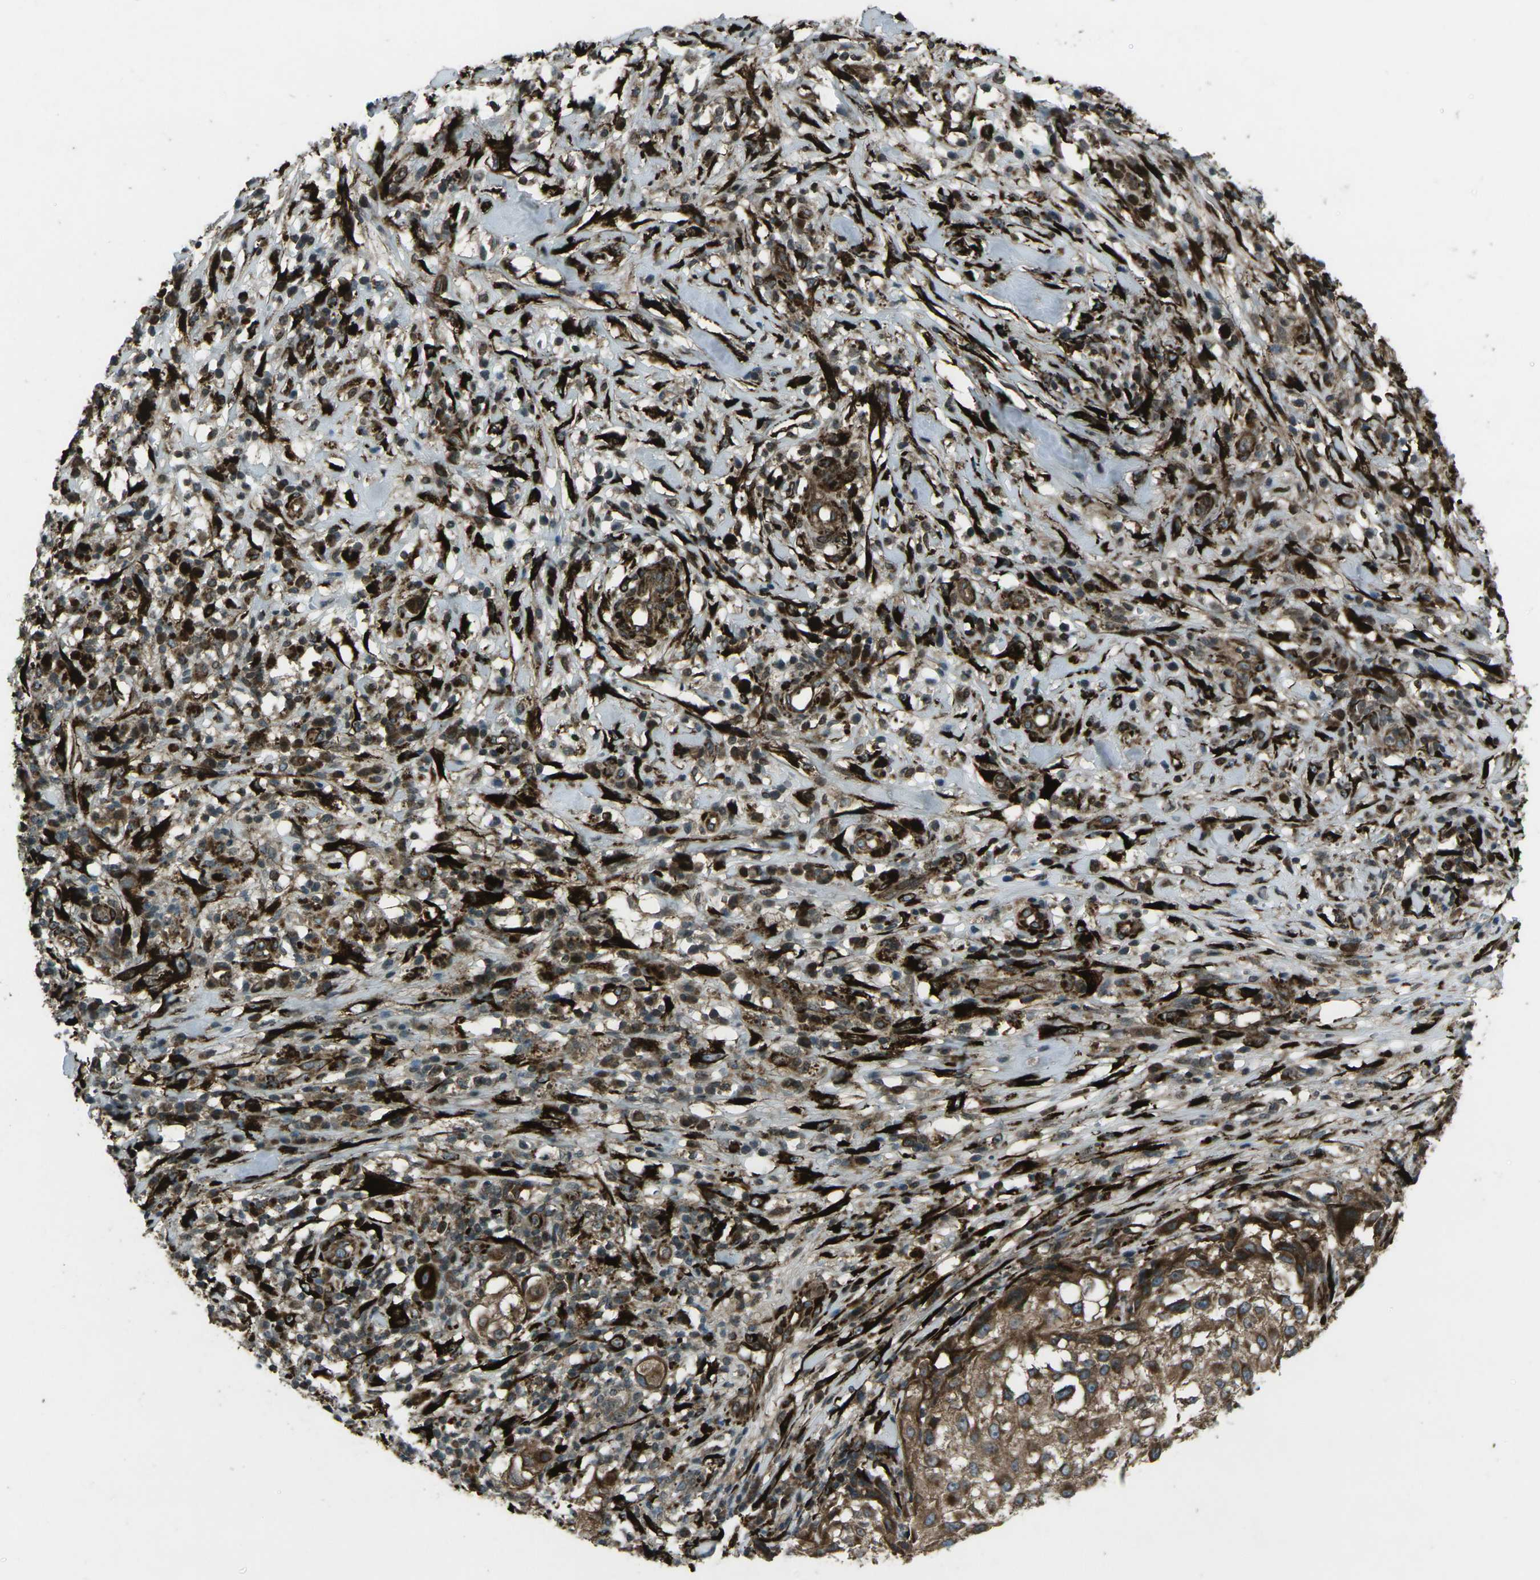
{"staining": {"intensity": "moderate", "quantity": ">75%", "location": "cytoplasmic/membranous"}, "tissue": "melanoma", "cell_type": "Tumor cells", "image_type": "cancer", "snomed": [{"axis": "morphology", "description": "Necrosis, NOS"}, {"axis": "morphology", "description": "Malignant melanoma, NOS"}, {"axis": "topography", "description": "Skin"}], "caption": "An immunohistochemistry image of tumor tissue is shown. Protein staining in brown highlights moderate cytoplasmic/membranous positivity in melanoma within tumor cells.", "gene": "LSMEM1", "patient": {"sex": "female", "age": 87}}